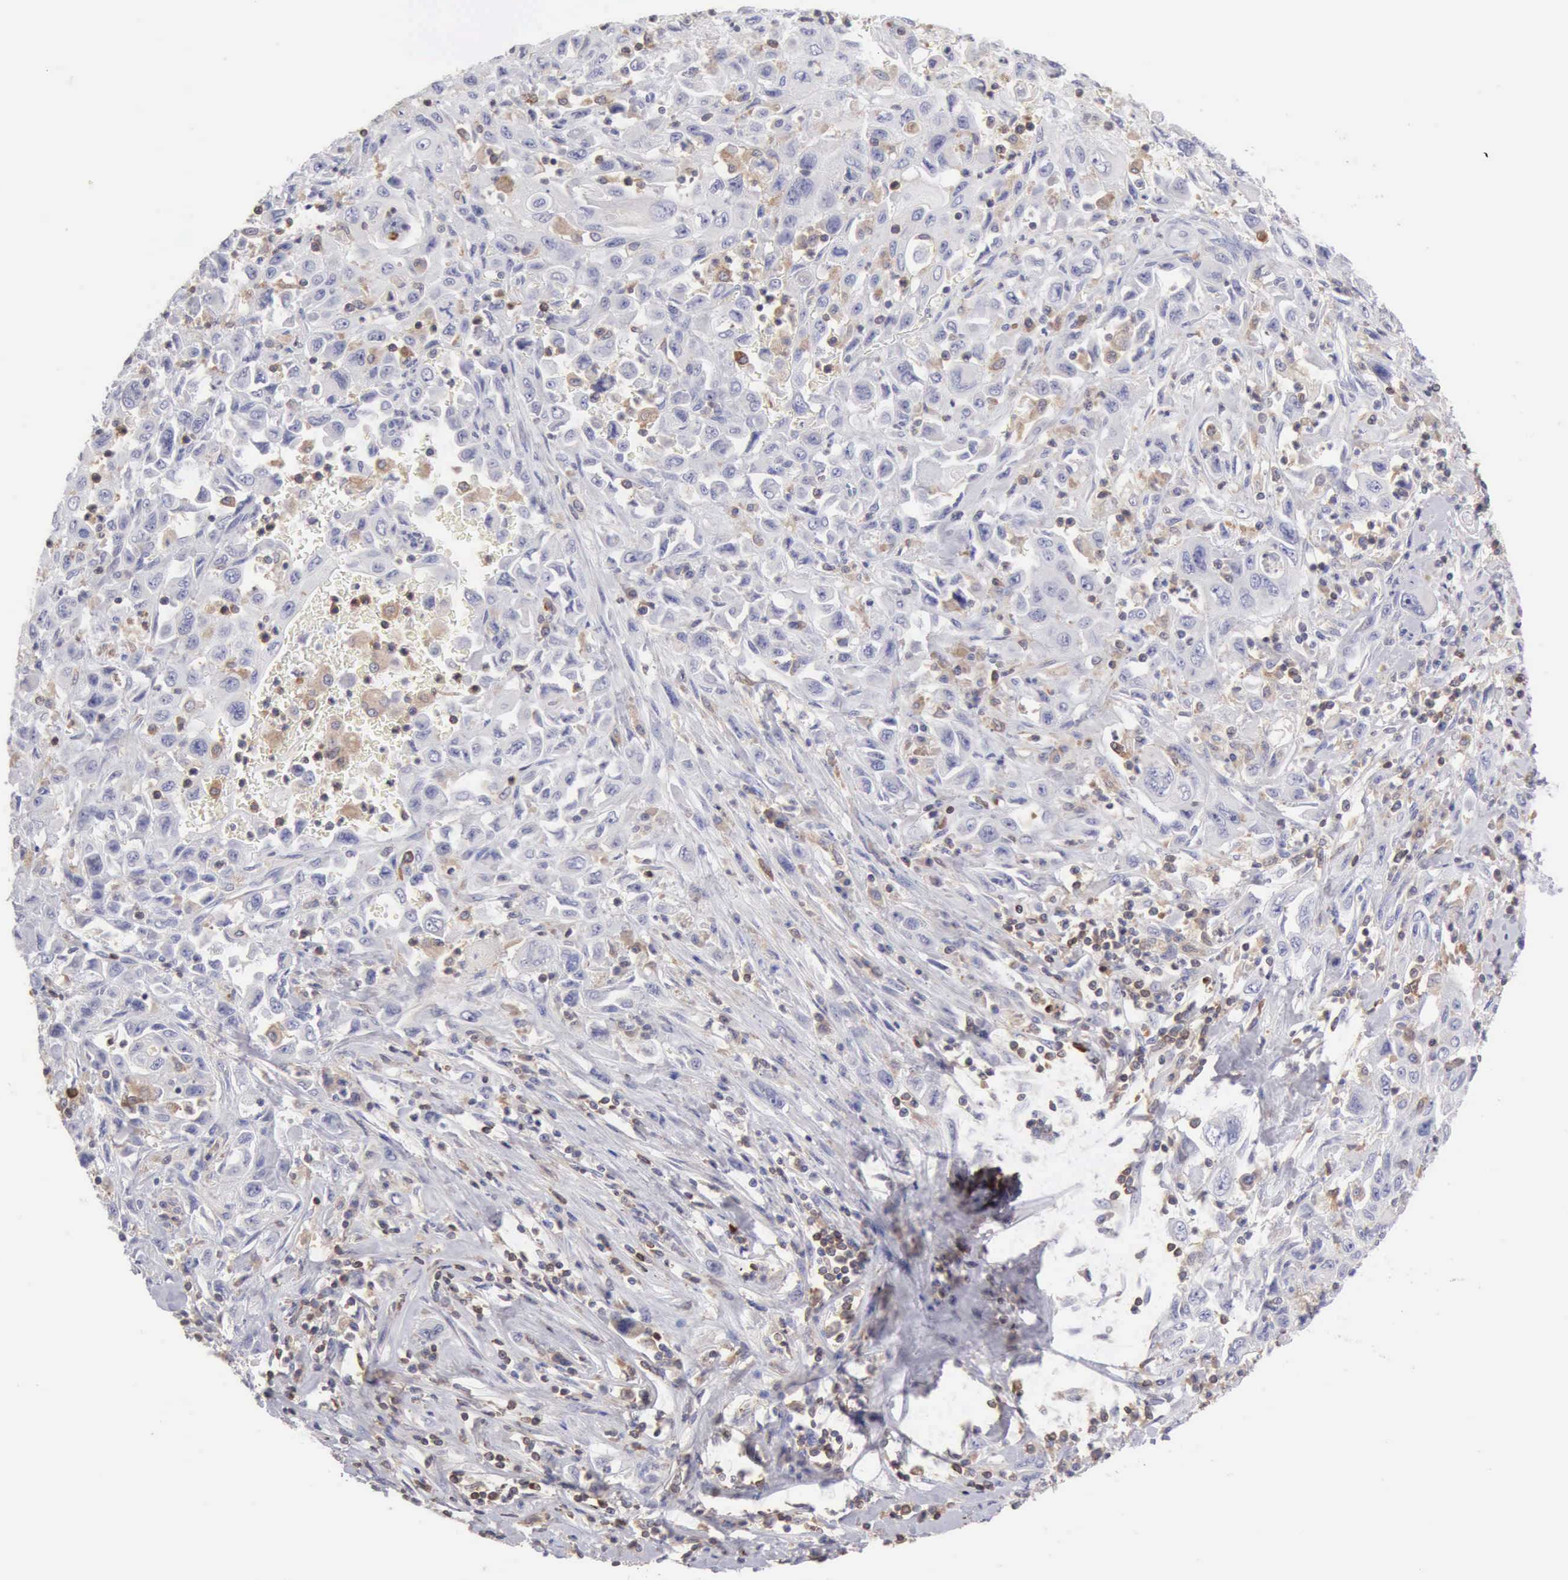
{"staining": {"intensity": "negative", "quantity": "none", "location": "none"}, "tissue": "pancreatic cancer", "cell_type": "Tumor cells", "image_type": "cancer", "snomed": [{"axis": "morphology", "description": "Adenocarcinoma, NOS"}, {"axis": "topography", "description": "Pancreas"}], "caption": "The micrograph exhibits no significant positivity in tumor cells of pancreatic adenocarcinoma. Brightfield microscopy of immunohistochemistry stained with DAB (brown) and hematoxylin (blue), captured at high magnification.", "gene": "SASH3", "patient": {"sex": "male", "age": 70}}